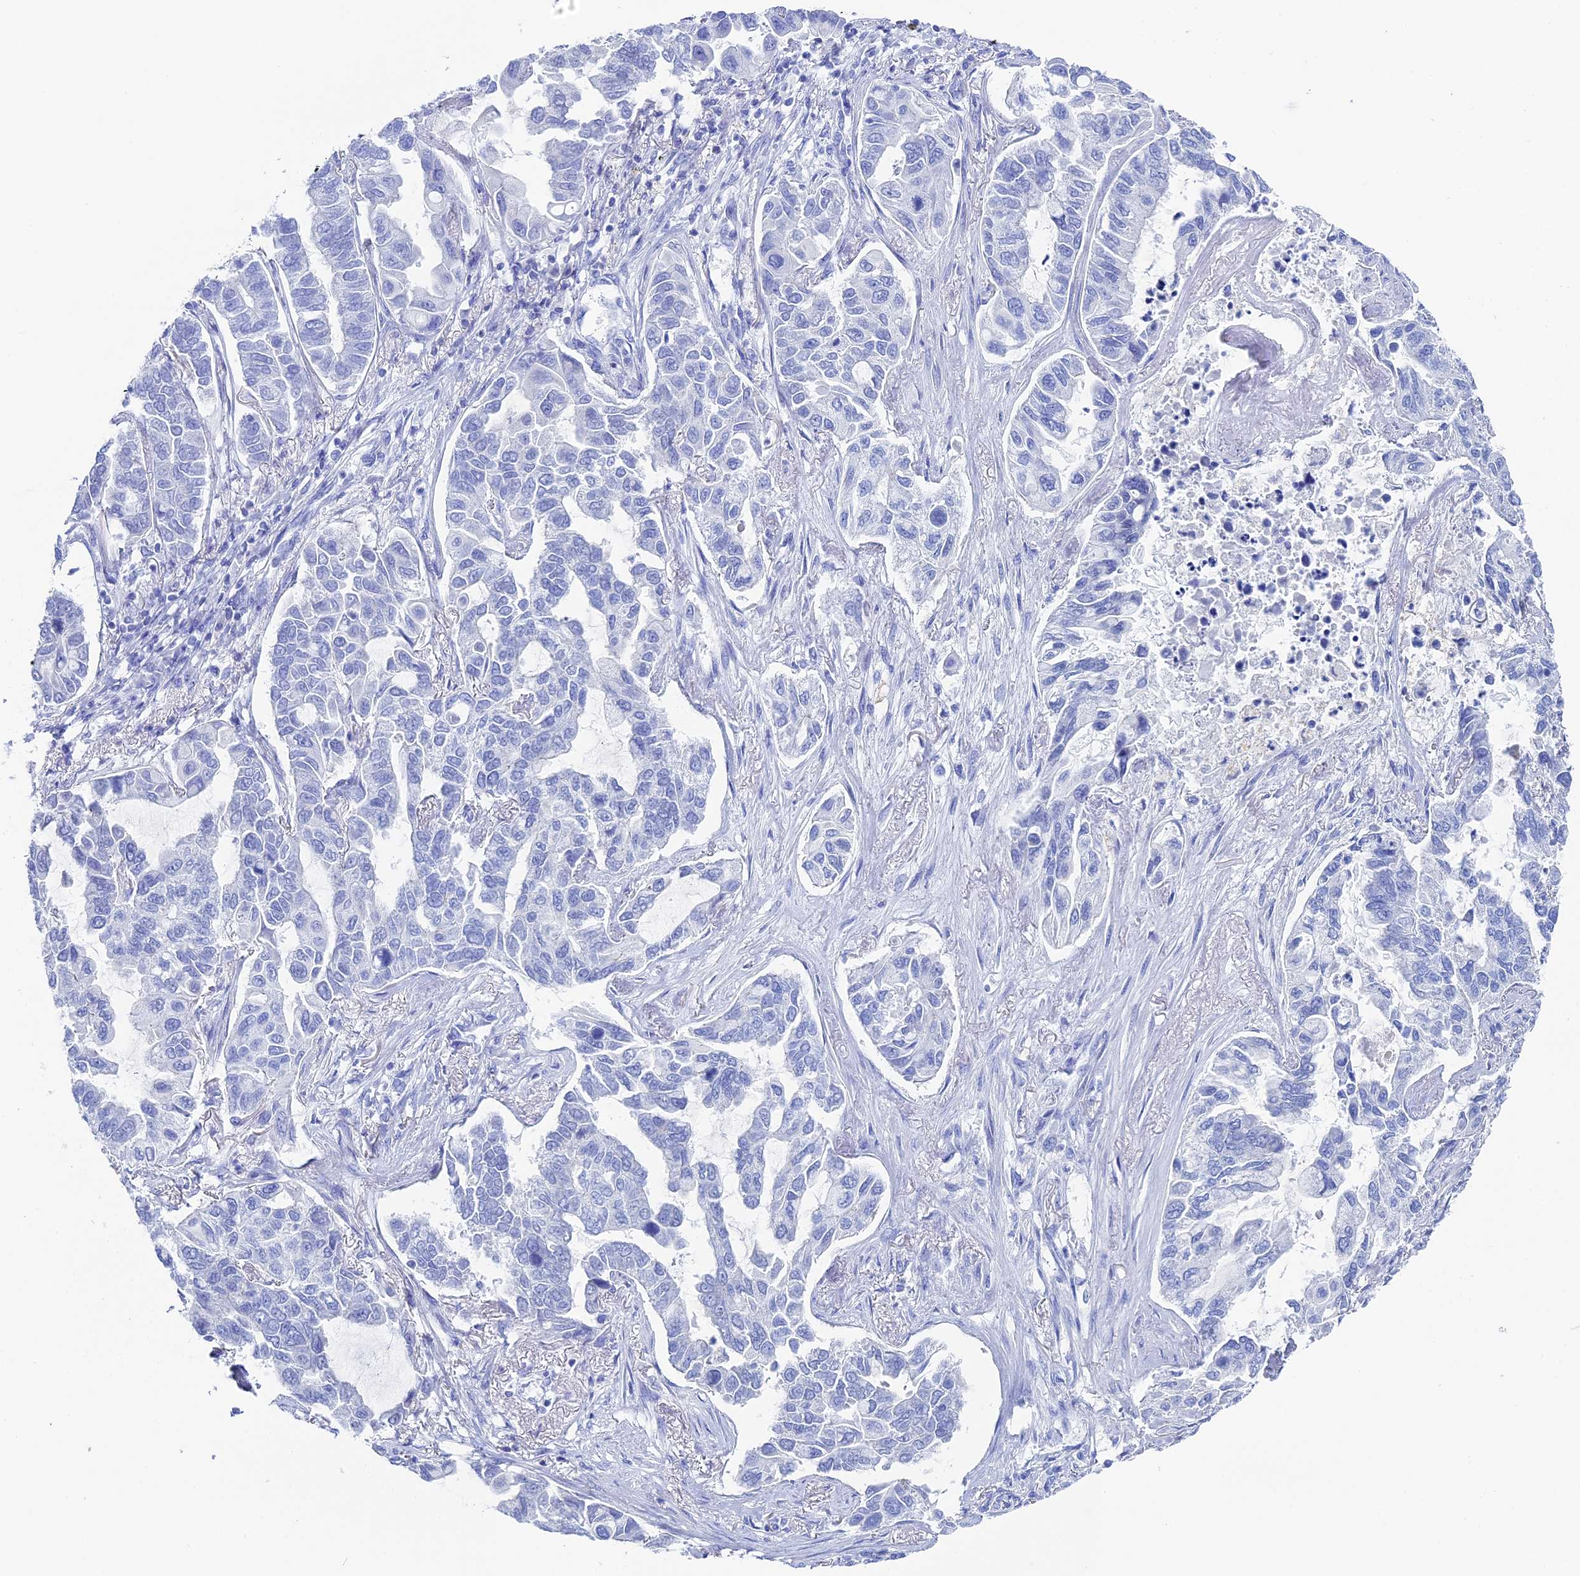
{"staining": {"intensity": "negative", "quantity": "none", "location": "none"}, "tissue": "lung cancer", "cell_type": "Tumor cells", "image_type": "cancer", "snomed": [{"axis": "morphology", "description": "Adenocarcinoma, NOS"}, {"axis": "topography", "description": "Lung"}], "caption": "Lung cancer stained for a protein using IHC reveals no positivity tumor cells.", "gene": "UNC119", "patient": {"sex": "male", "age": 64}}